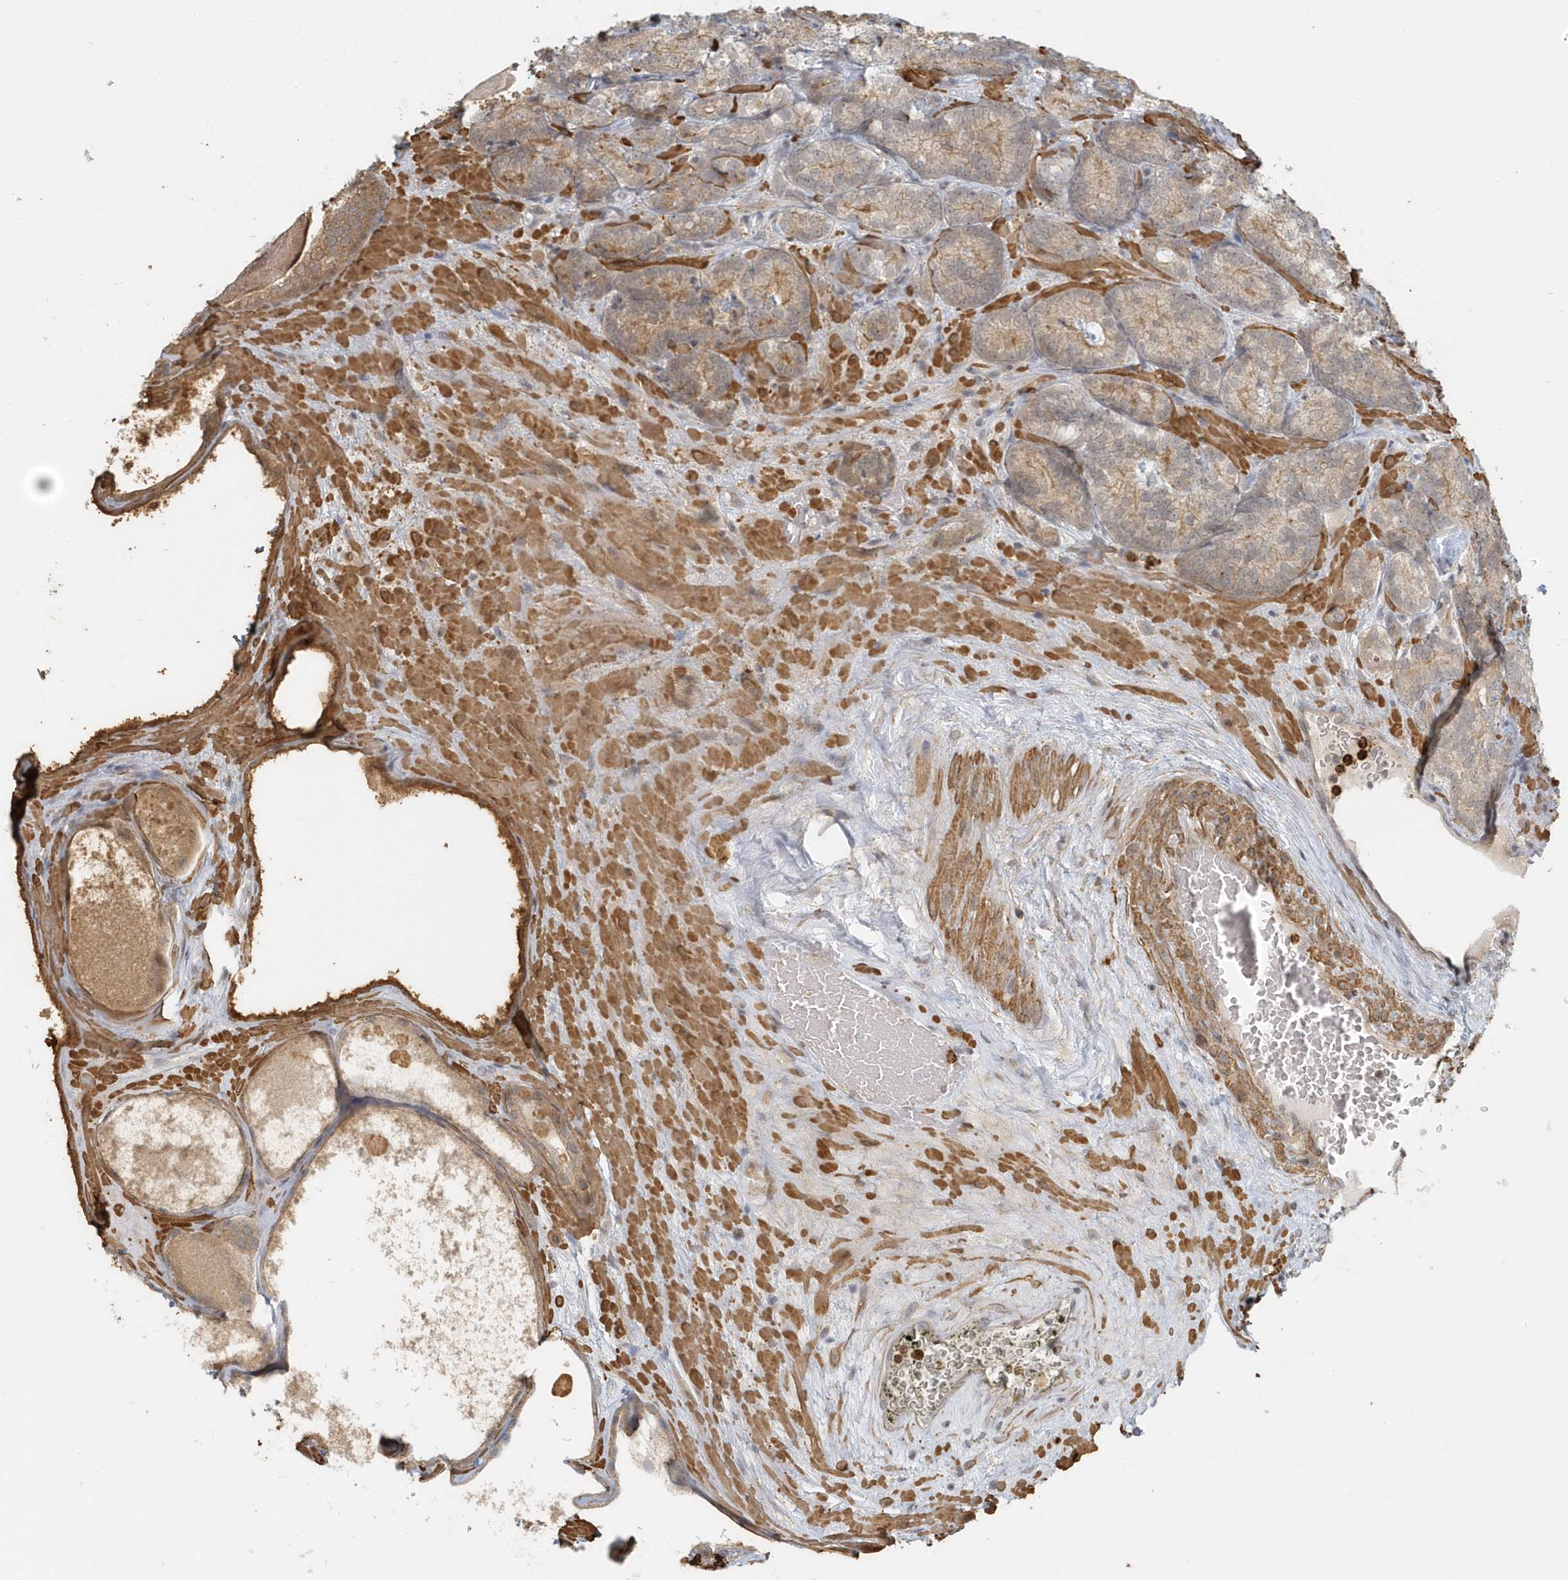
{"staining": {"intensity": "moderate", "quantity": ">75%", "location": "cytoplasmic/membranous"}, "tissue": "prostate cancer", "cell_type": "Tumor cells", "image_type": "cancer", "snomed": [{"axis": "morphology", "description": "Adenocarcinoma, High grade"}, {"axis": "topography", "description": "Prostate"}], "caption": "The photomicrograph reveals a brown stain indicating the presence of a protein in the cytoplasmic/membranous of tumor cells in adenocarcinoma (high-grade) (prostate). The staining was performed using DAB to visualize the protein expression in brown, while the nuclei were stained in blue with hematoxylin (Magnification: 20x).", "gene": "NAPB", "patient": {"sex": "male", "age": 66}}